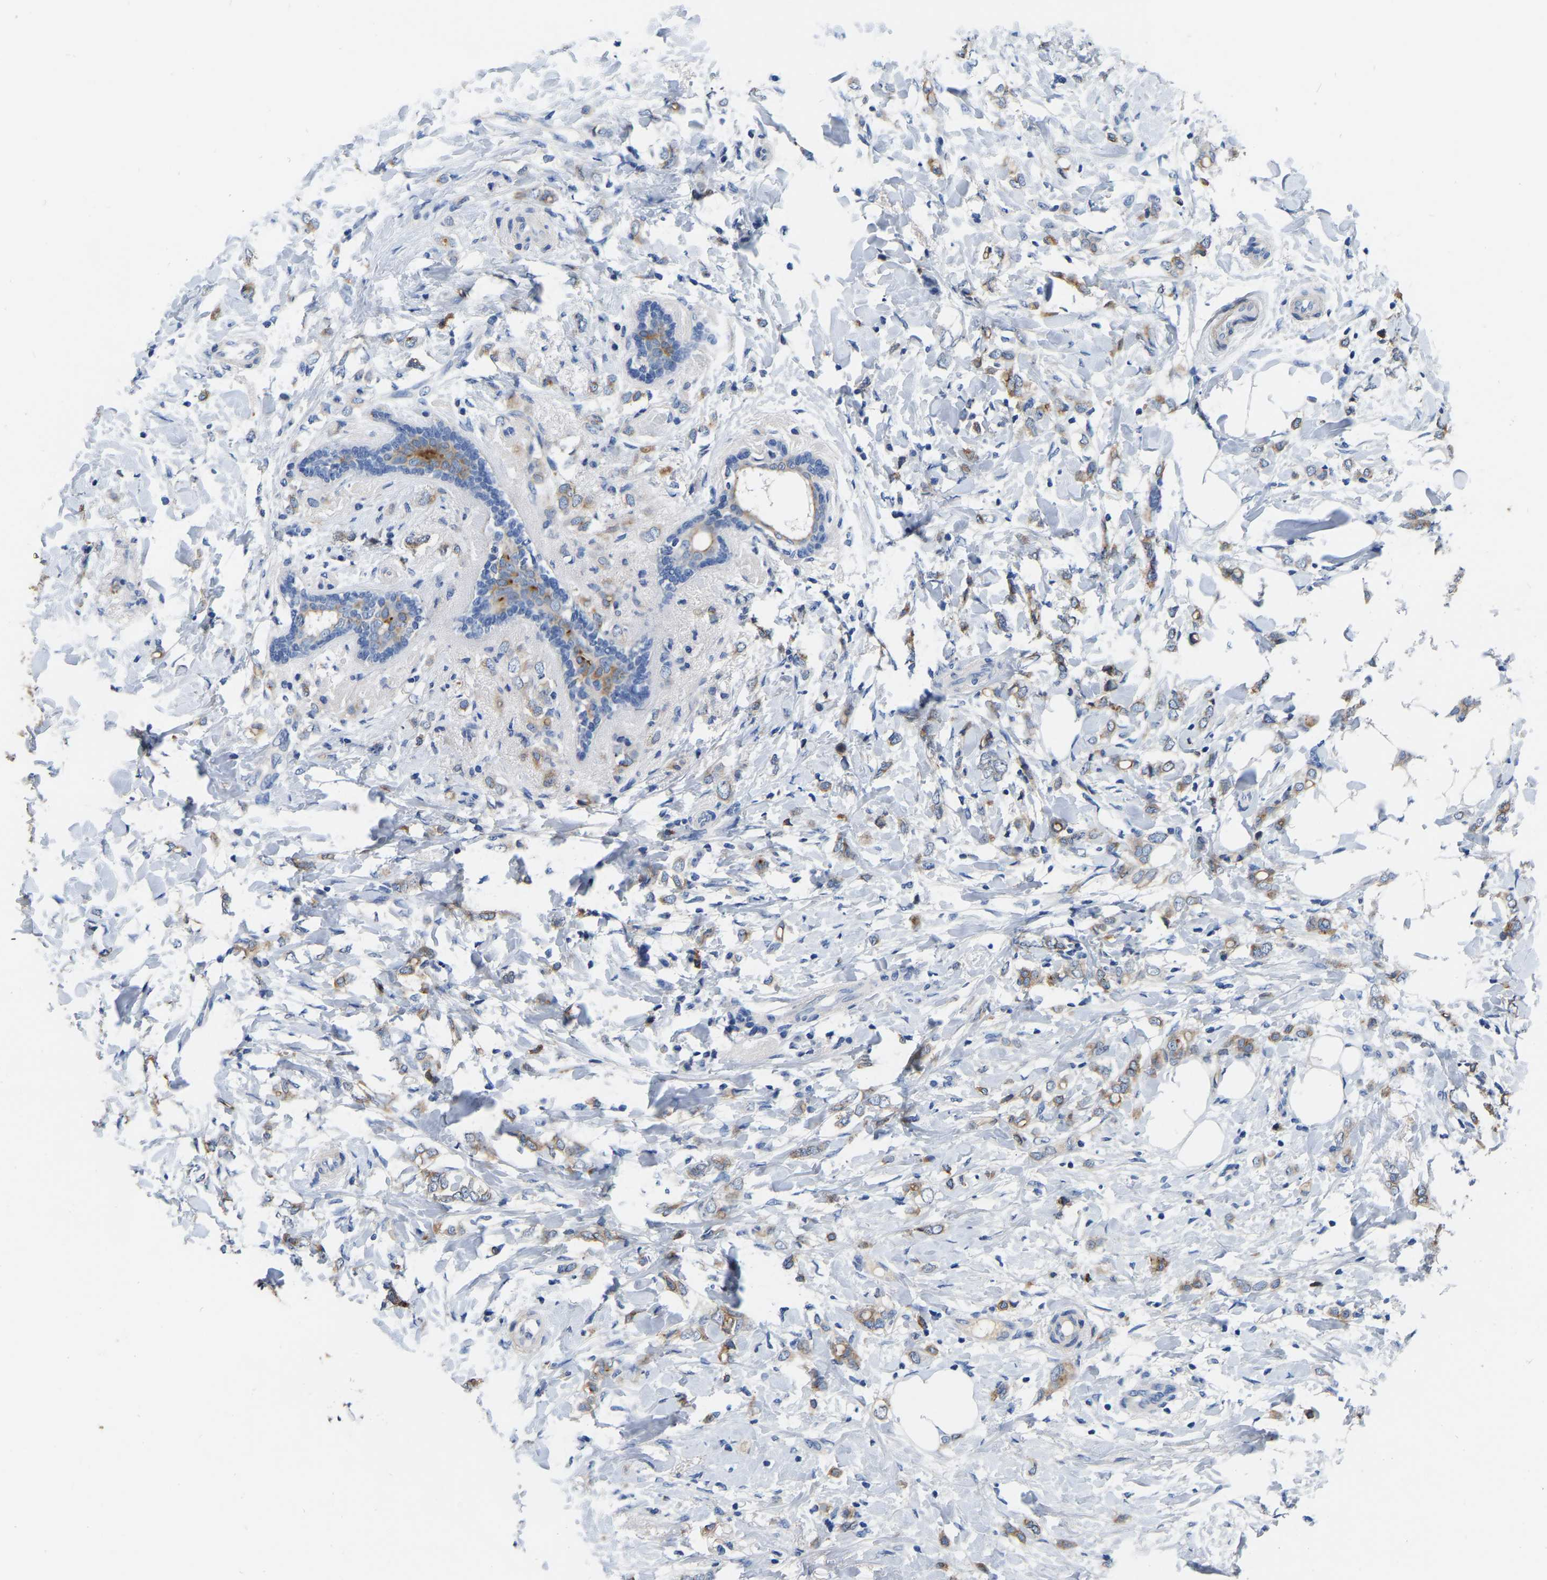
{"staining": {"intensity": "moderate", "quantity": ">75%", "location": "cytoplasmic/membranous"}, "tissue": "breast cancer", "cell_type": "Tumor cells", "image_type": "cancer", "snomed": [{"axis": "morphology", "description": "Normal tissue, NOS"}, {"axis": "morphology", "description": "Lobular carcinoma"}, {"axis": "topography", "description": "Breast"}], "caption": "A medium amount of moderate cytoplasmic/membranous staining is seen in about >75% of tumor cells in breast cancer (lobular carcinoma) tissue. (Stains: DAB in brown, nuclei in blue, Microscopy: brightfield microscopy at high magnification).", "gene": "RAB27B", "patient": {"sex": "female", "age": 47}}